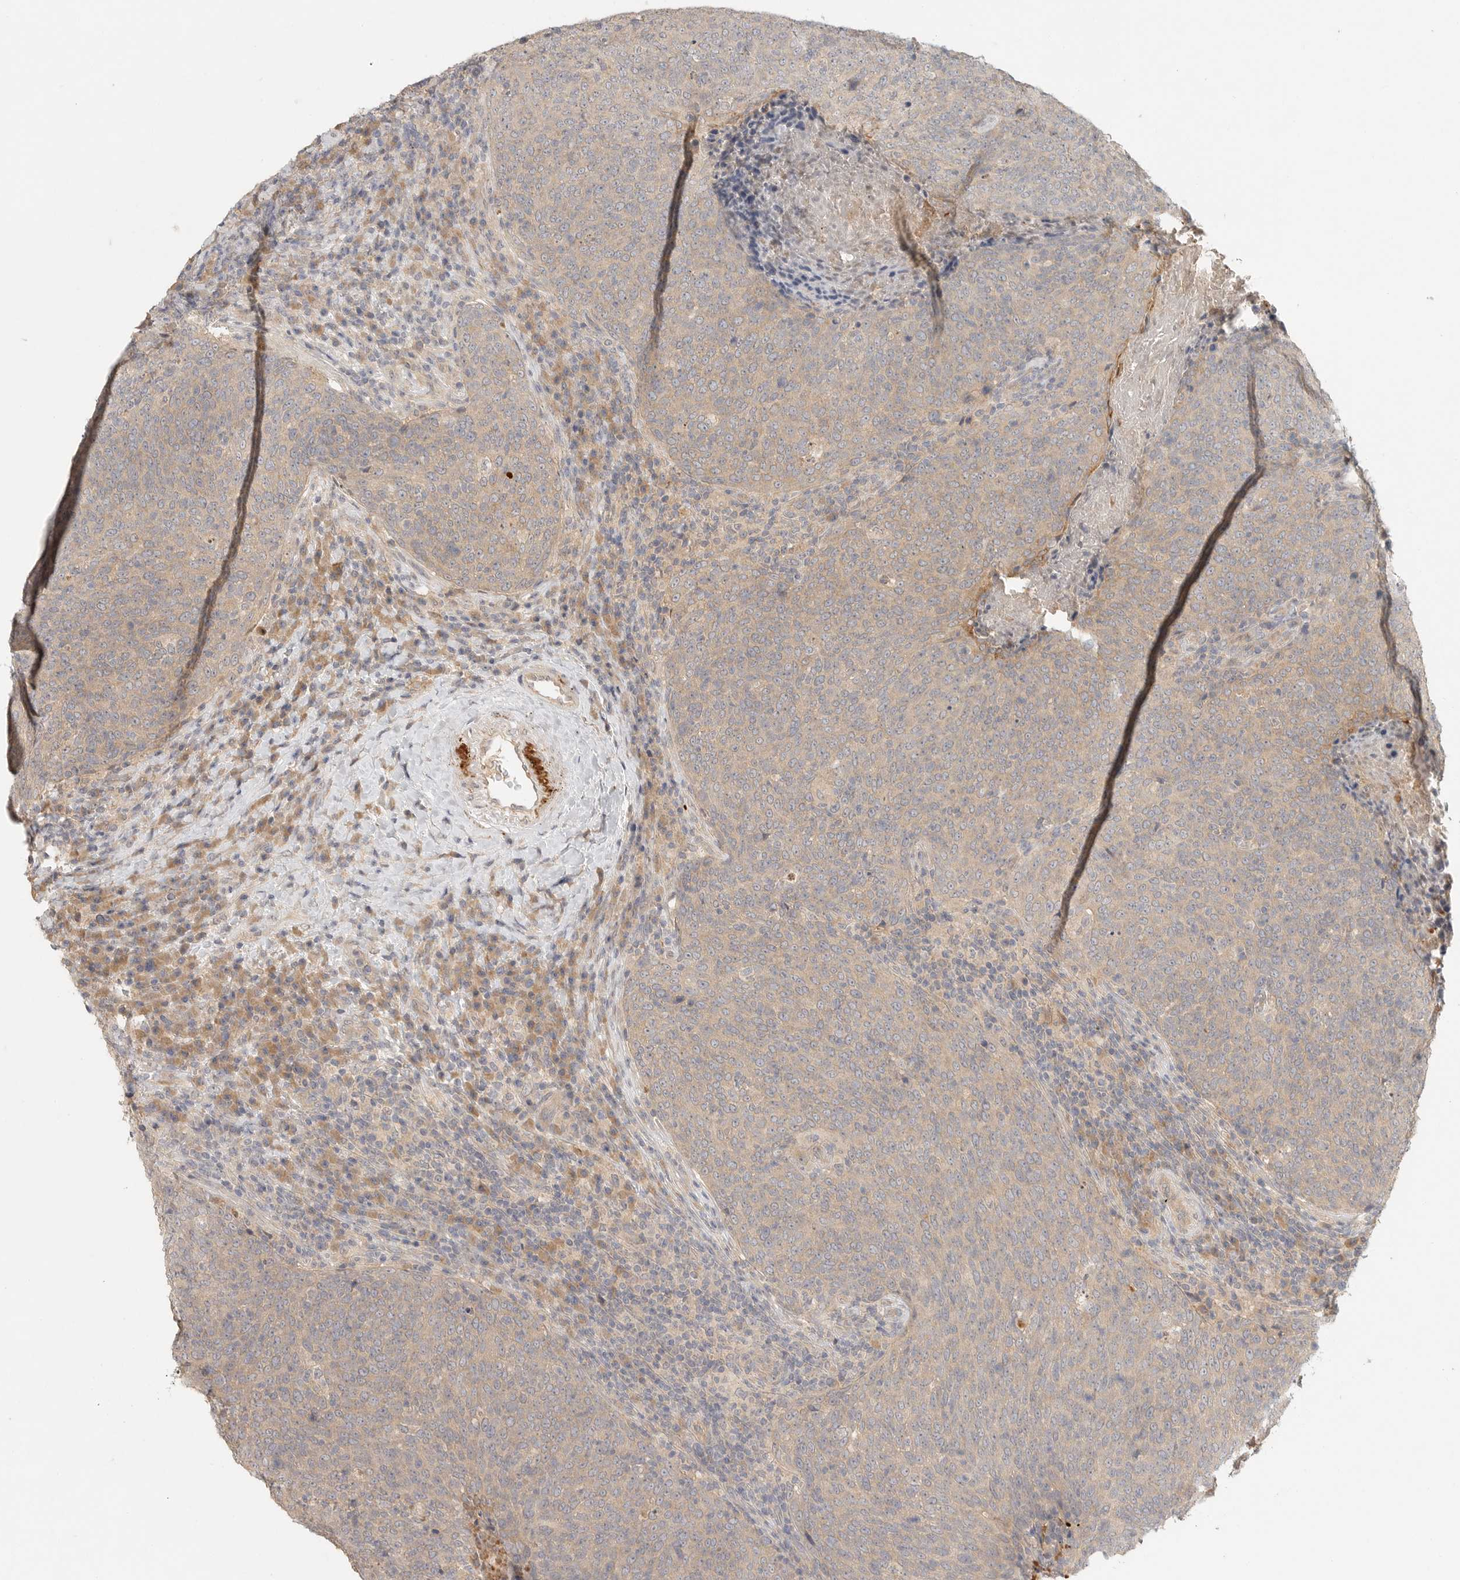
{"staining": {"intensity": "weak", "quantity": ">75%", "location": "cytoplasmic/membranous"}, "tissue": "head and neck cancer", "cell_type": "Tumor cells", "image_type": "cancer", "snomed": [{"axis": "morphology", "description": "Squamous cell carcinoma, NOS"}, {"axis": "morphology", "description": "Squamous cell carcinoma, metastatic, NOS"}, {"axis": "topography", "description": "Lymph node"}, {"axis": "topography", "description": "Head-Neck"}], "caption": "Immunohistochemistry micrograph of neoplastic tissue: head and neck cancer stained using IHC demonstrates low levels of weak protein expression localized specifically in the cytoplasmic/membranous of tumor cells, appearing as a cytoplasmic/membranous brown color.", "gene": "HDAC6", "patient": {"sex": "male", "age": 62}}